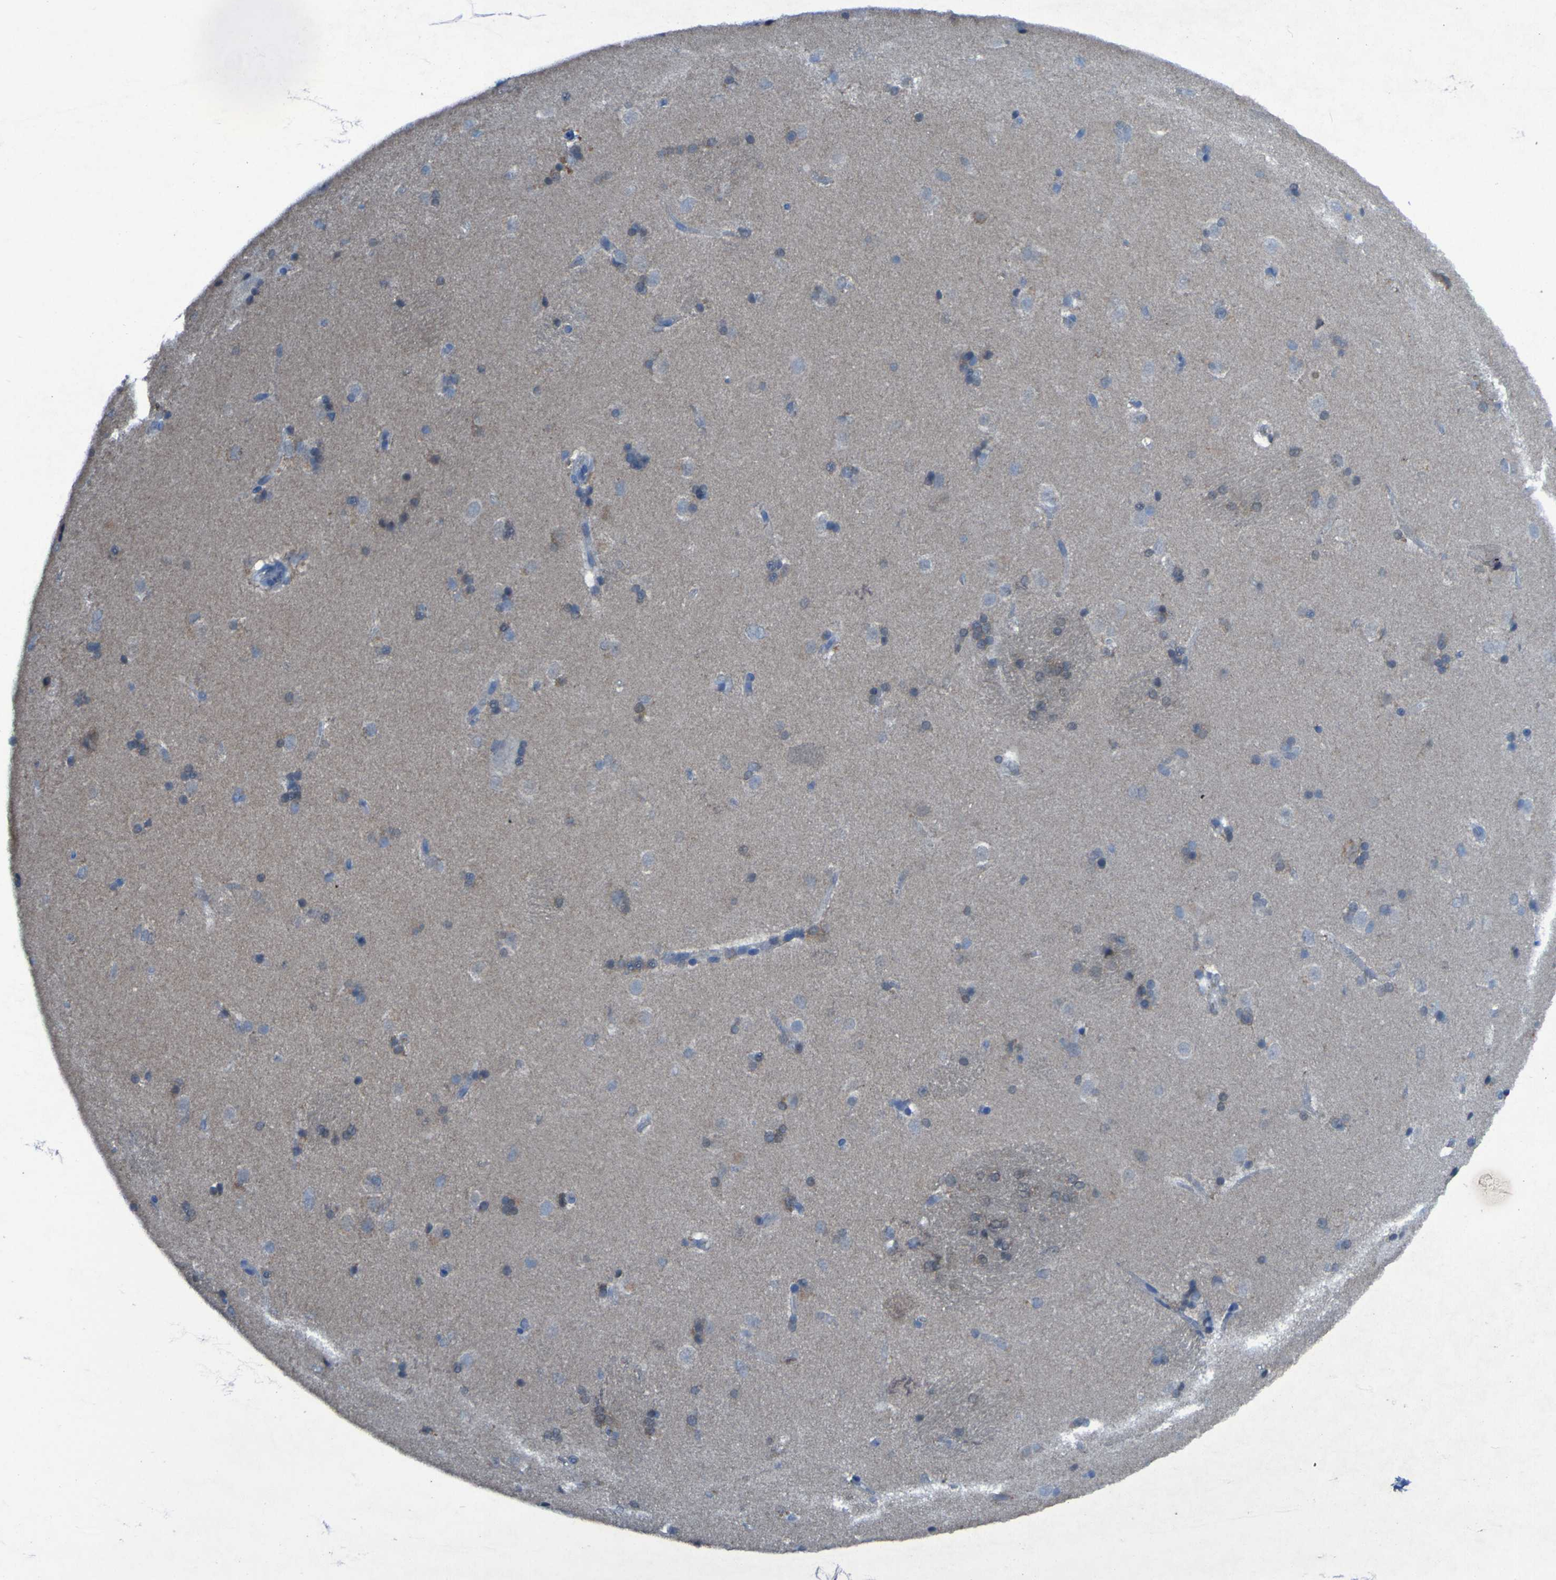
{"staining": {"intensity": "negative", "quantity": "none", "location": "none"}, "tissue": "caudate", "cell_type": "Glial cells", "image_type": "normal", "snomed": [{"axis": "morphology", "description": "Normal tissue, NOS"}, {"axis": "topography", "description": "Lateral ventricle wall"}], "caption": "This histopathology image is of normal caudate stained with immunohistochemistry to label a protein in brown with the nuclei are counter-stained blue. There is no staining in glial cells. Brightfield microscopy of immunohistochemistry stained with DAB (brown) and hematoxylin (blue), captured at high magnification.", "gene": "SGK2", "patient": {"sex": "female", "age": 19}}